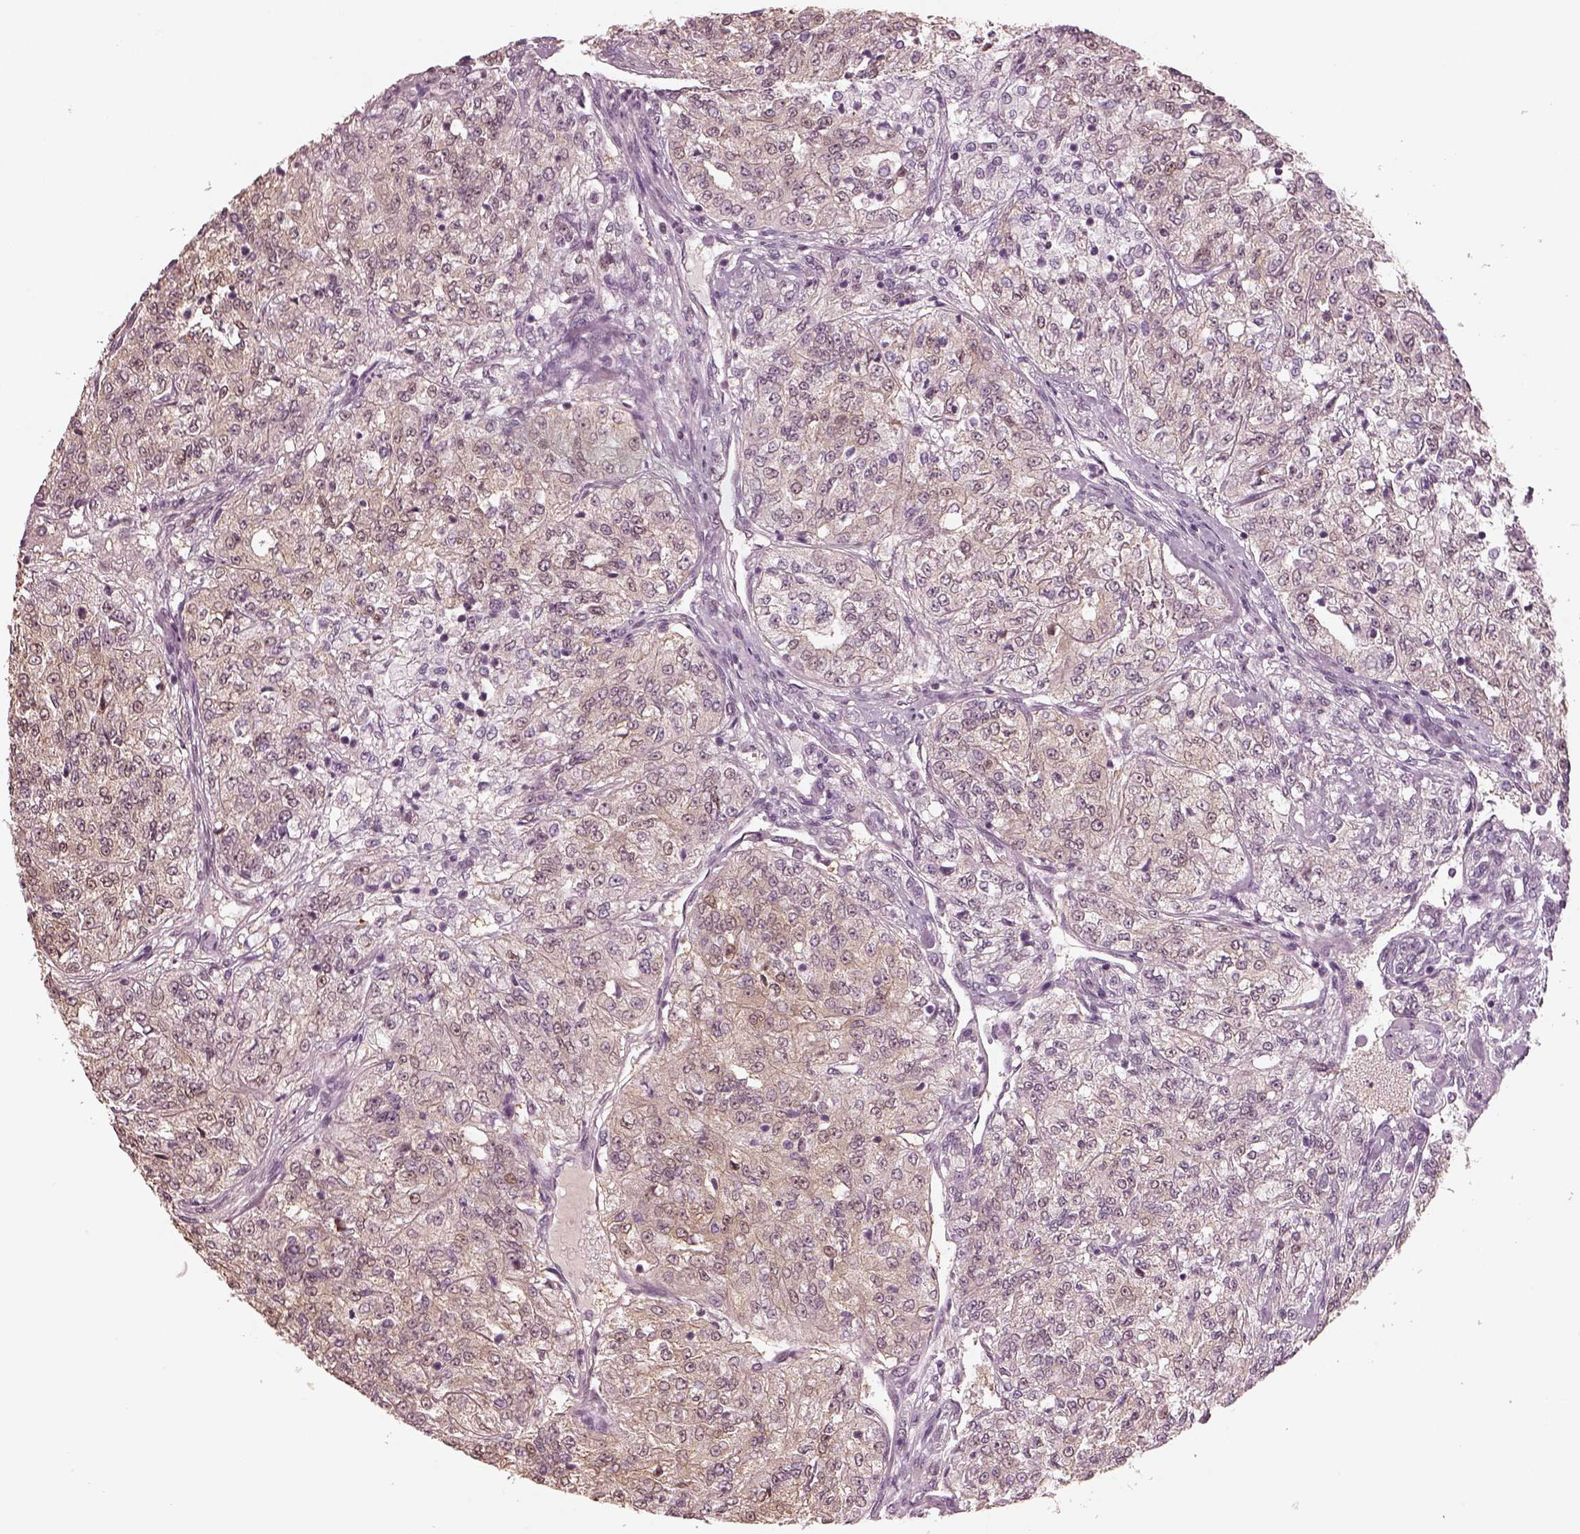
{"staining": {"intensity": "weak", "quantity": "25%-75%", "location": "cytoplasmic/membranous"}, "tissue": "renal cancer", "cell_type": "Tumor cells", "image_type": "cancer", "snomed": [{"axis": "morphology", "description": "Adenocarcinoma, NOS"}, {"axis": "topography", "description": "Kidney"}], "caption": "Immunohistochemical staining of human renal cancer (adenocarcinoma) shows weak cytoplasmic/membranous protein positivity in about 25%-75% of tumor cells.", "gene": "EGR4", "patient": {"sex": "female", "age": 63}}